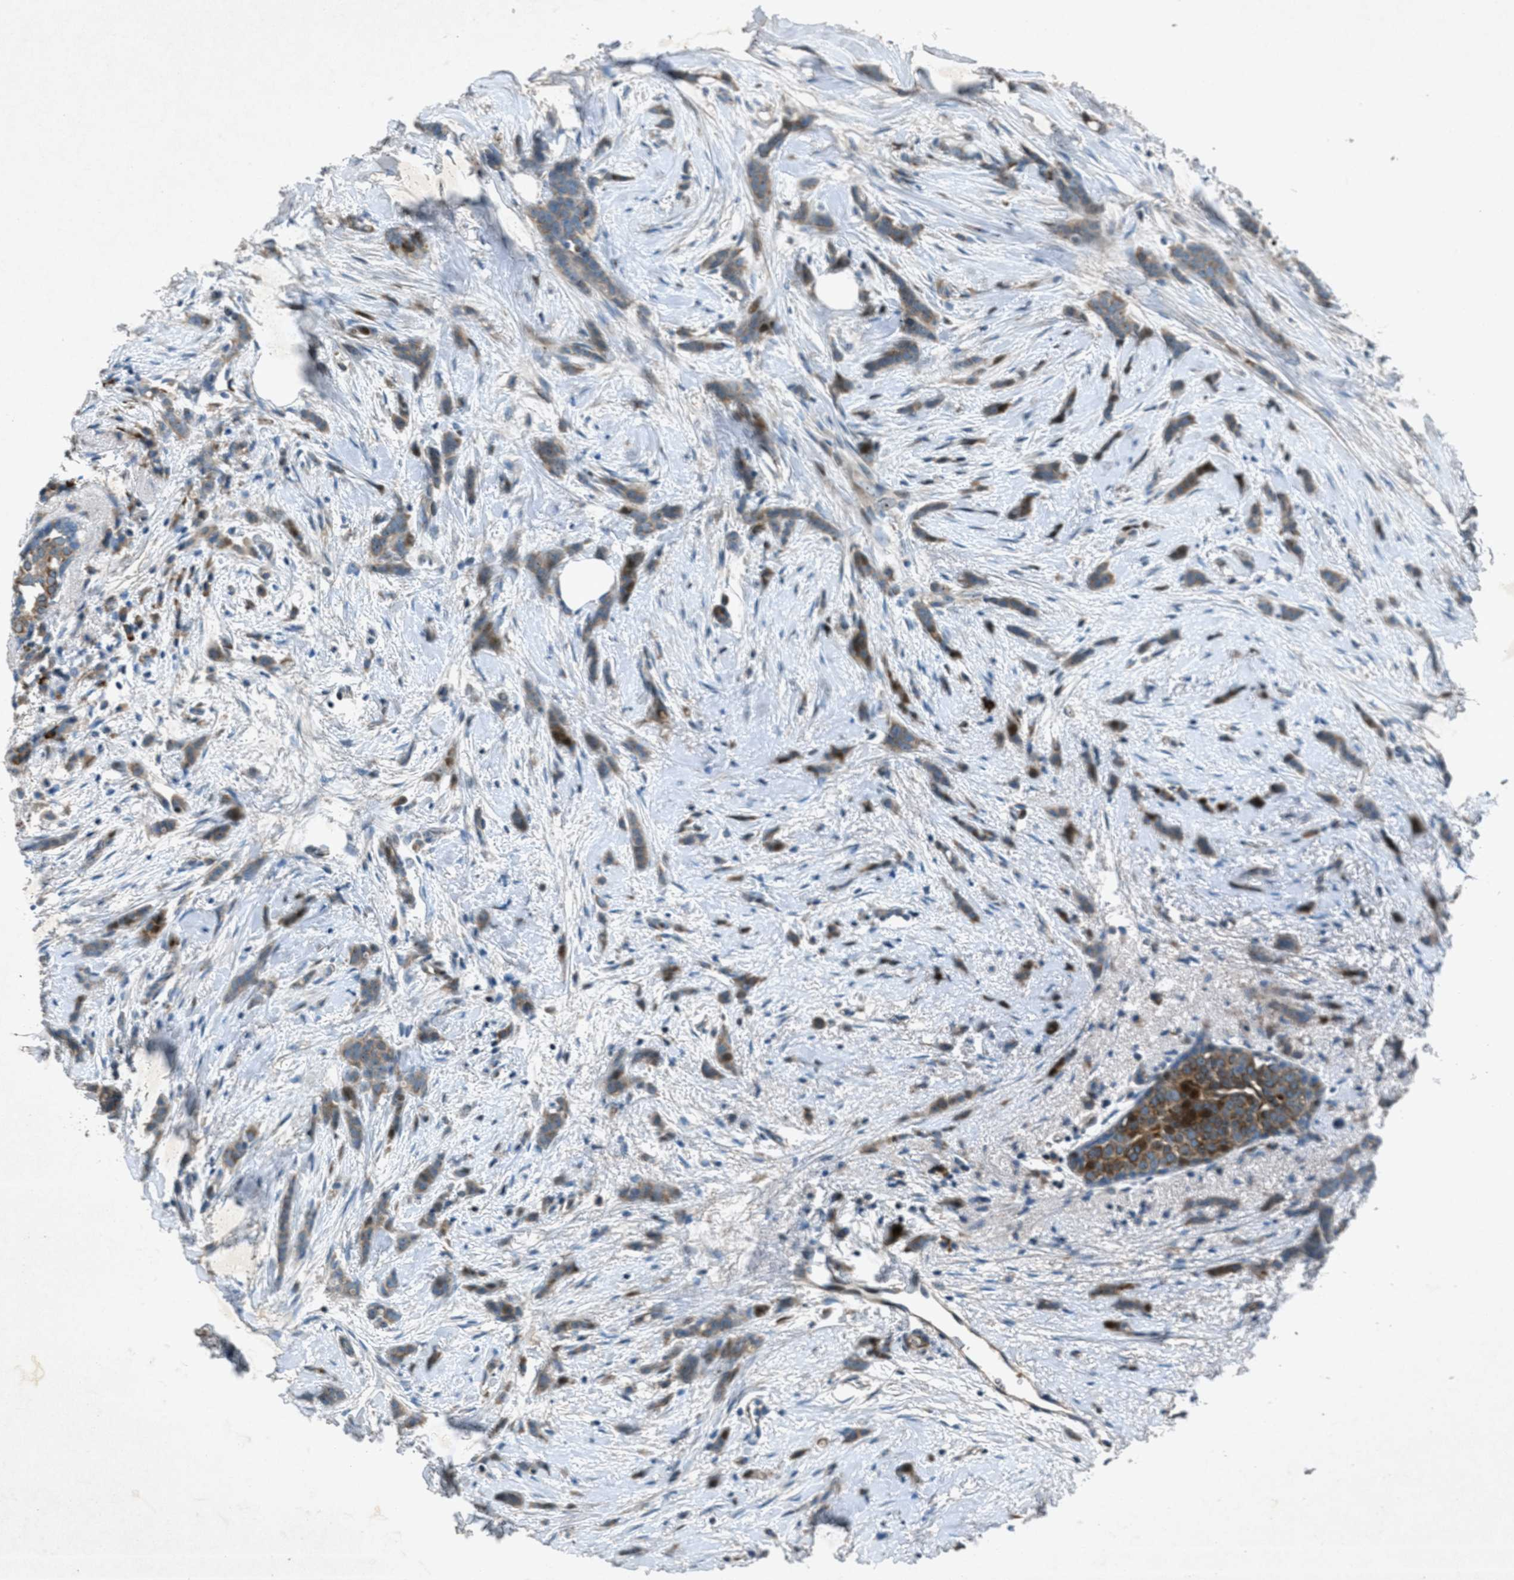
{"staining": {"intensity": "moderate", "quantity": ">75%", "location": "cytoplasmic/membranous"}, "tissue": "breast cancer", "cell_type": "Tumor cells", "image_type": "cancer", "snomed": [{"axis": "morphology", "description": "Lobular carcinoma, in situ"}, {"axis": "morphology", "description": "Lobular carcinoma"}, {"axis": "topography", "description": "Breast"}], "caption": "Immunohistochemistry staining of breast cancer (lobular carcinoma), which shows medium levels of moderate cytoplasmic/membranous expression in approximately >75% of tumor cells indicating moderate cytoplasmic/membranous protein staining. The staining was performed using DAB (brown) for protein detection and nuclei were counterstained in hematoxylin (blue).", "gene": "CLEC2D", "patient": {"sex": "female", "age": 41}}